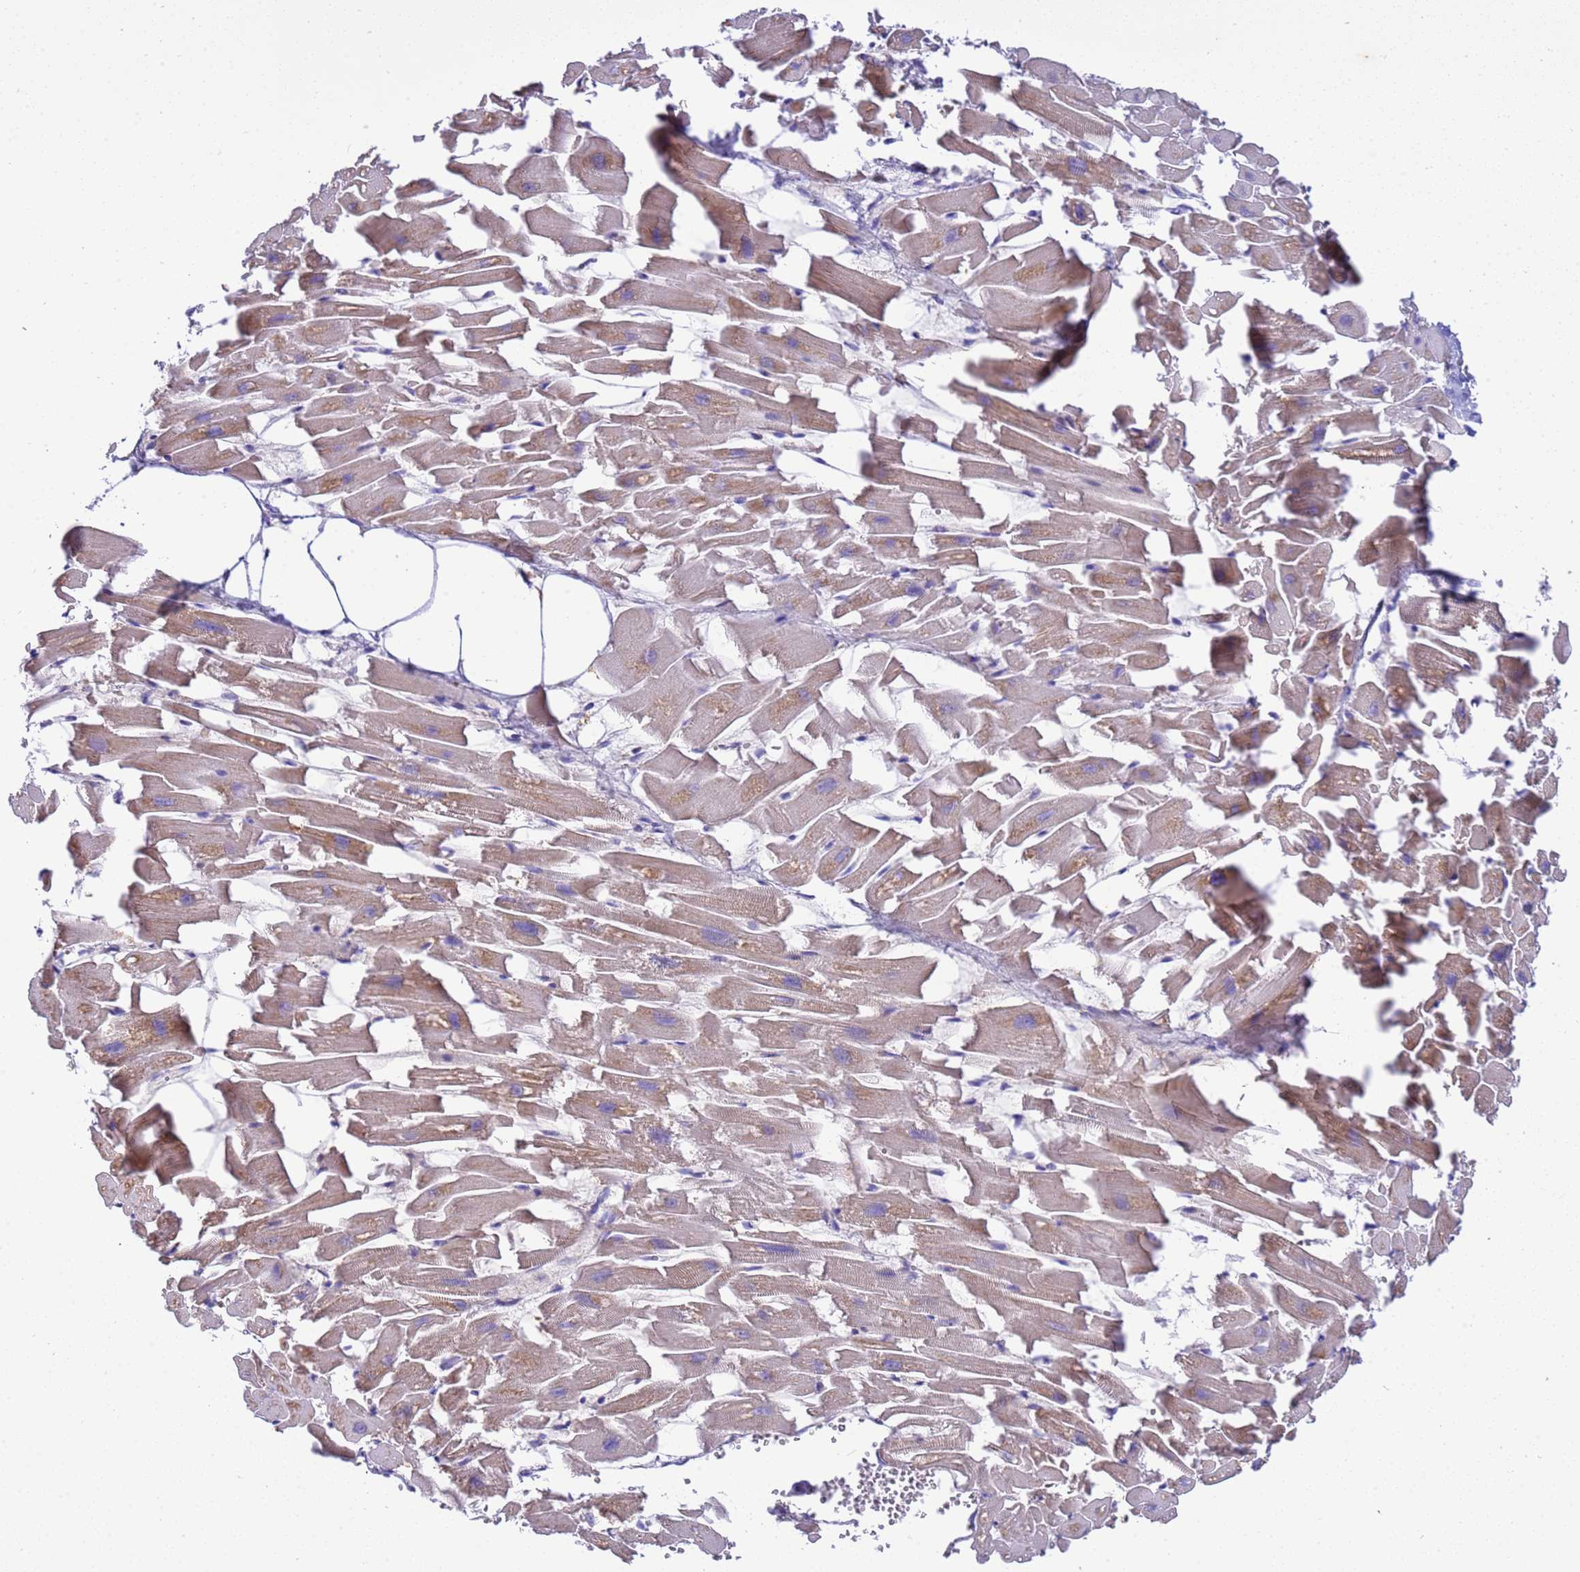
{"staining": {"intensity": "moderate", "quantity": ">75%", "location": "cytoplasmic/membranous"}, "tissue": "heart muscle", "cell_type": "Cardiomyocytes", "image_type": "normal", "snomed": [{"axis": "morphology", "description": "Normal tissue, NOS"}, {"axis": "topography", "description": "Heart"}], "caption": "Immunohistochemistry of benign human heart muscle reveals medium levels of moderate cytoplasmic/membranous positivity in about >75% of cardiomyocytes. (Stains: DAB (3,3'-diaminobenzidine) in brown, nuclei in blue, Microscopy: brightfield microscopy at high magnification).", "gene": "RNF165", "patient": {"sex": "female", "age": 64}}